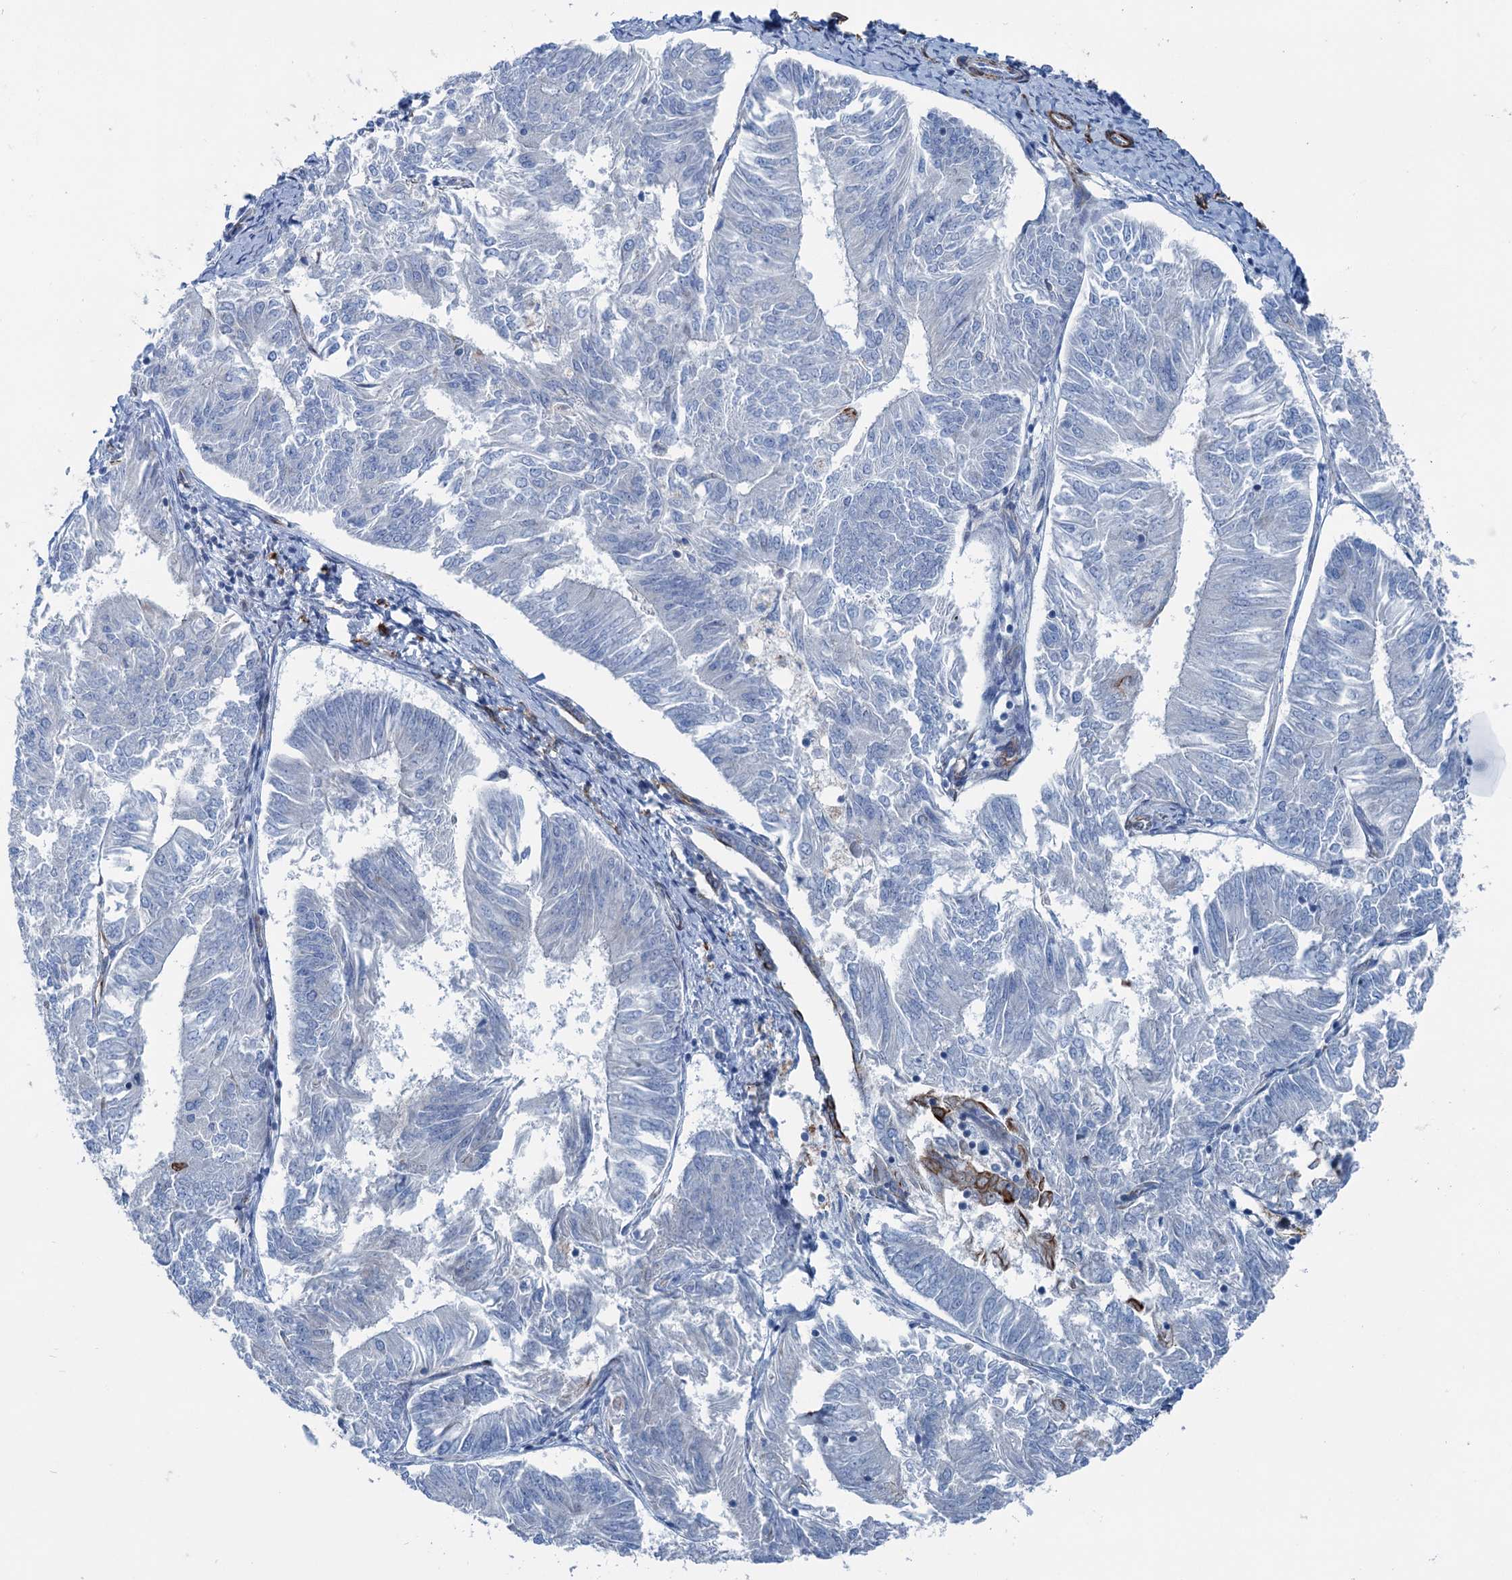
{"staining": {"intensity": "negative", "quantity": "none", "location": "none"}, "tissue": "endometrial cancer", "cell_type": "Tumor cells", "image_type": "cancer", "snomed": [{"axis": "morphology", "description": "Adenocarcinoma, NOS"}, {"axis": "topography", "description": "Endometrium"}], "caption": "High magnification brightfield microscopy of adenocarcinoma (endometrial) stained with DAB (3,3'-diaminobenzidine) (brown) and counterstained with hematoxylin (blue): tumor cells show no significant staining. The staining is performed using DAB (3,3'-diaminobenzidine) brown chromogen with nuclei counter-stained in using hematoxylin.", "gene": "CALCOCO1", "patient": {"sex": "female", "age": 58}}